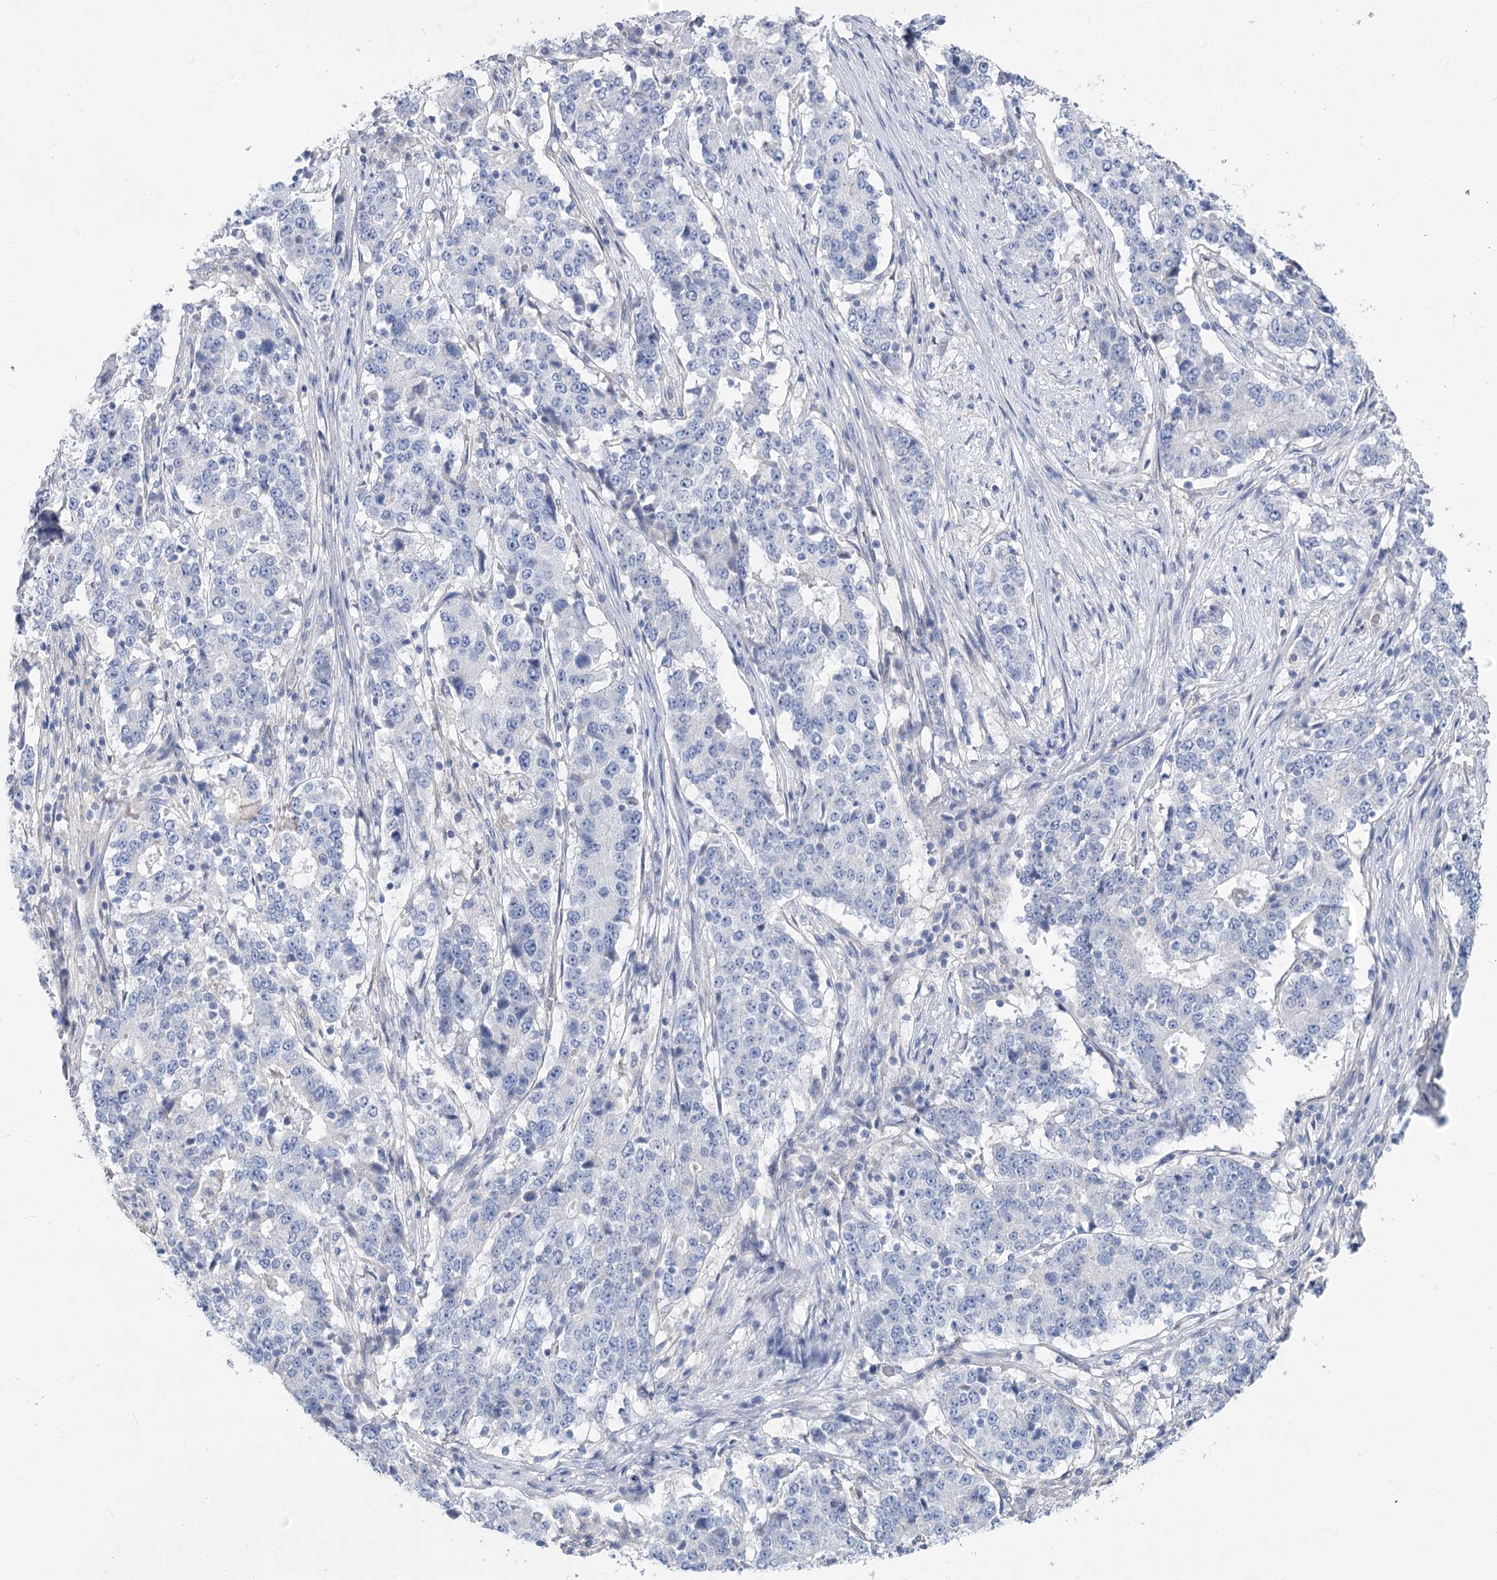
{"staining": {"intensity": "negative", "quantity": "none", "location": "none"}, "tissue": "stomach cancer", "cell_type": "Tumor cells", "image_type": "cancer", "snomed": [{"axis": "morphology", "description": "Adenocarcinoma, NOS"}, {"axis": "topography", "description": "Stomach"}], "caption": "Stomach cancer (adenocarcinoma) was stained to show a protein in brown. There is no significant positivity in tumor cells.", "gene": "SLC9A3", "patient": {"sex": "male", "age": 59}}